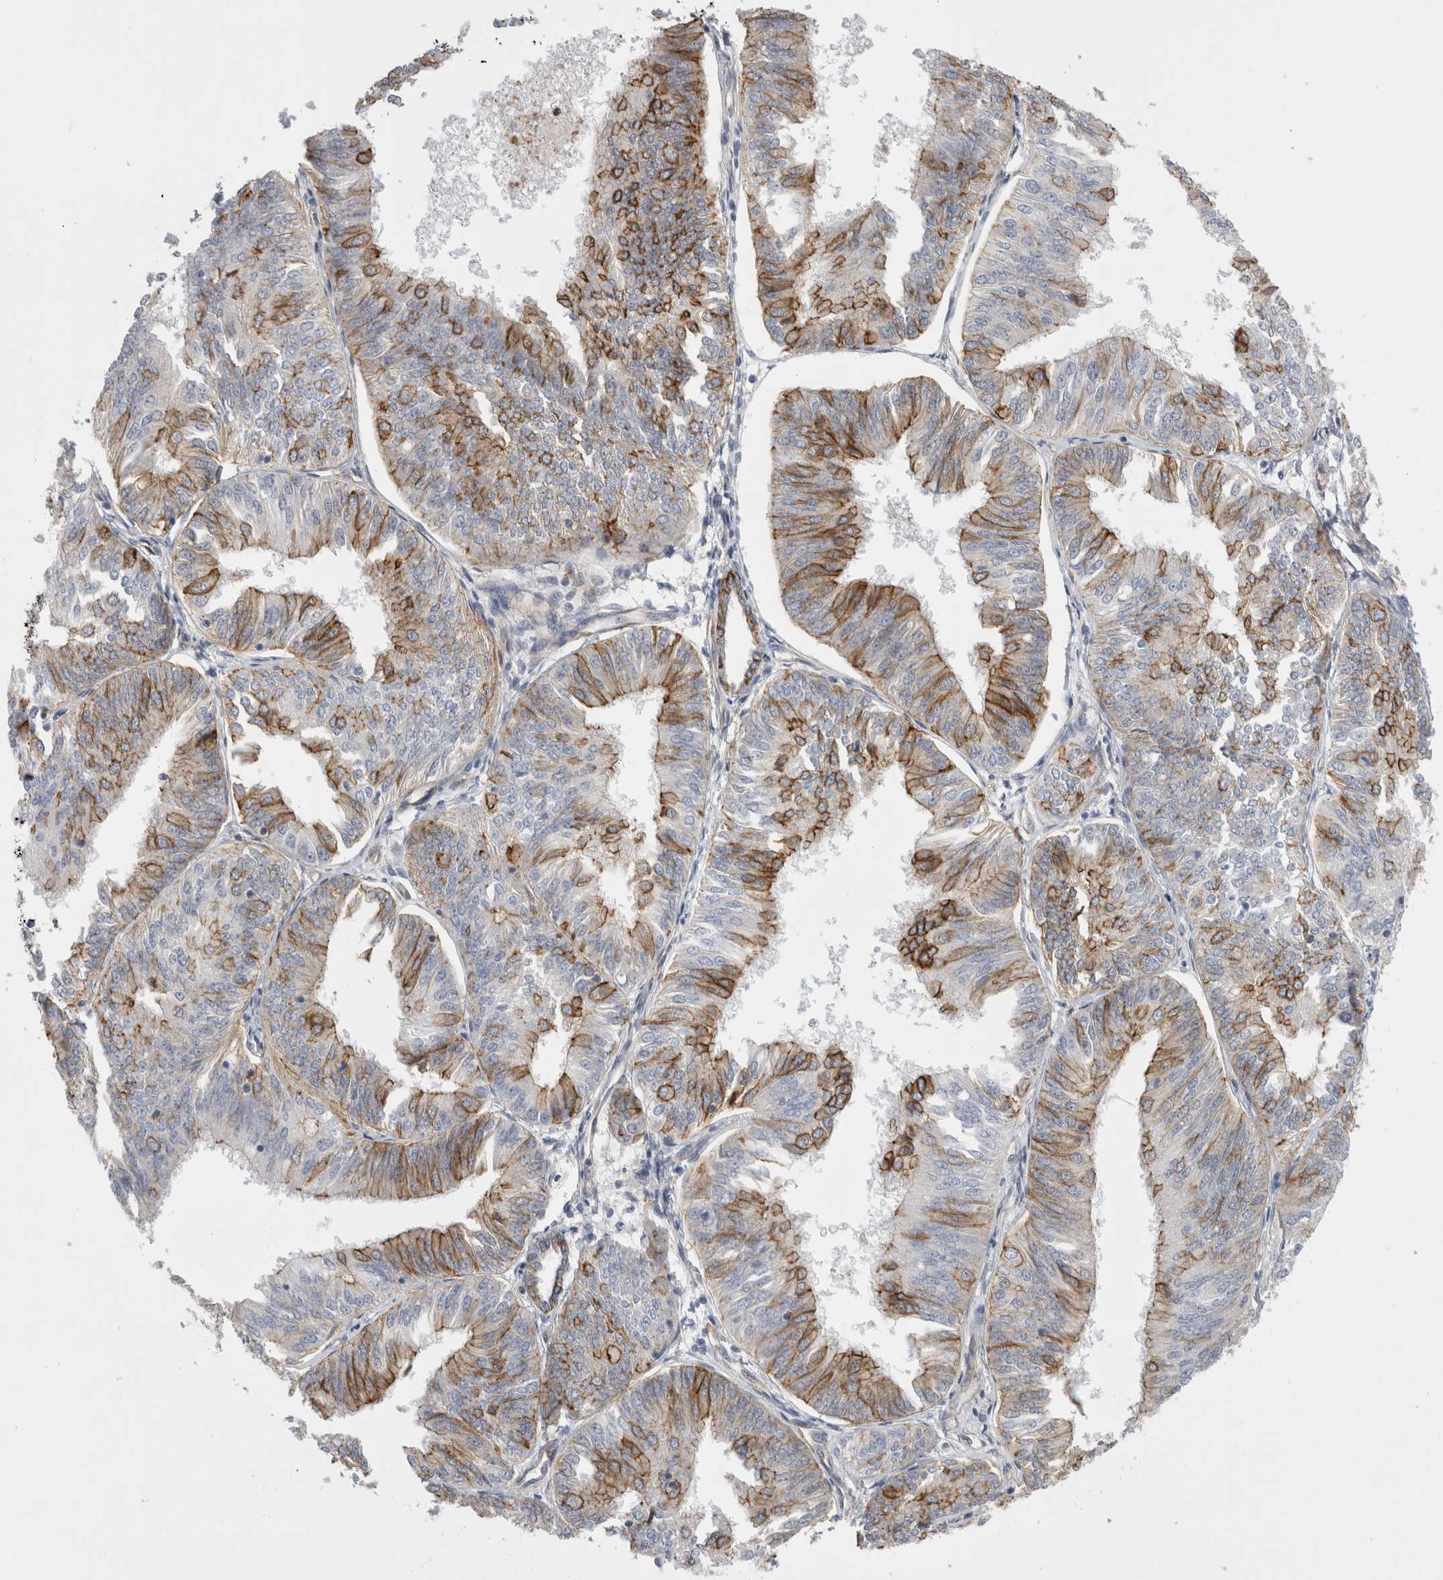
{"staining": {"intensity": "moderate", "quantity": ">75%", "location": "cytoplasmic/membranous"}, "tissue": "endometrial cancer", "cell_type": "Tumor cells", "image_type": "cancer", "snomed": [{"axis": "morphology", "description": "Adenocarcinoma, NOS"}, {"axis": "topography", "description": "Endometrium"}], "caption": "An immunohistochemistry (IHC) histopathology image of tumor tissue is shown. Protein staining in brown shows moderate cytoplasmic/membranous positivity in endometrial cancer (adenocarcinoma) within tumor cells. The protein is shown in brown color, while the nuclei are stained blue.", "gene": "VANGL1", "patient": {"sex": "female", "age": 58}}